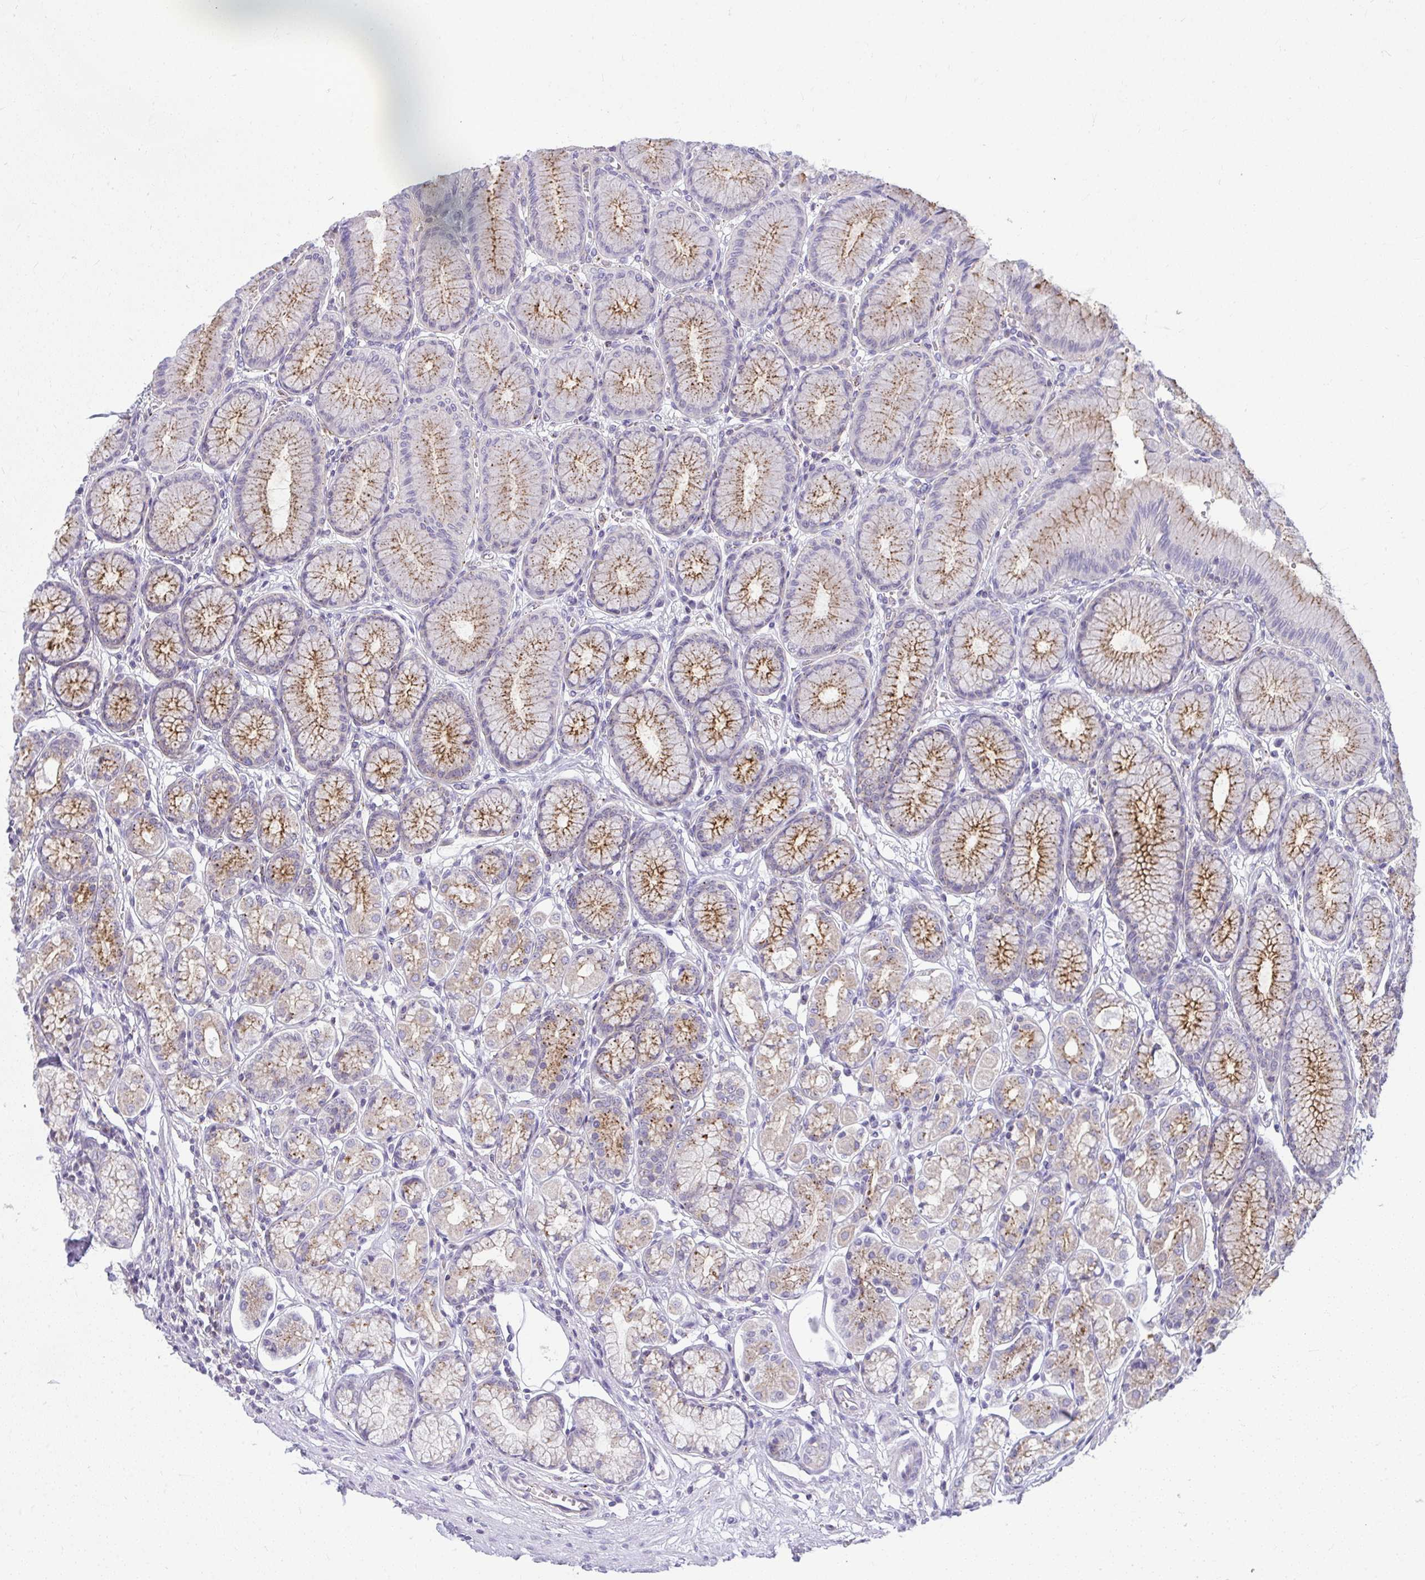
{"staining": {"intensity": "moderate", "quantity": ">75%", "location": "cytoplasmic/membranous"}, "tissue": "stomach", "cell_type": "Glandular cells", "image_type": "normal", "snomed": [{"axis": "morphology", "description": "Normal tissue, NOS"}, {"axis": "topography", "description": "Stomach"}, {"axis": "topography", "description": "Stomach, lower"}], "caption": "Immunohistochemistry (IHC) image of benign stomach: stomach stained using immunohistochemistry shows medium levels of moderate protein expression localized specifically in the cytoplasmic/membranous of glandular cells, appearing as a cytoplasmic/membranous brown color.", "gene": "VPS4B", "patient": {"sex": "male", "age": 76}}